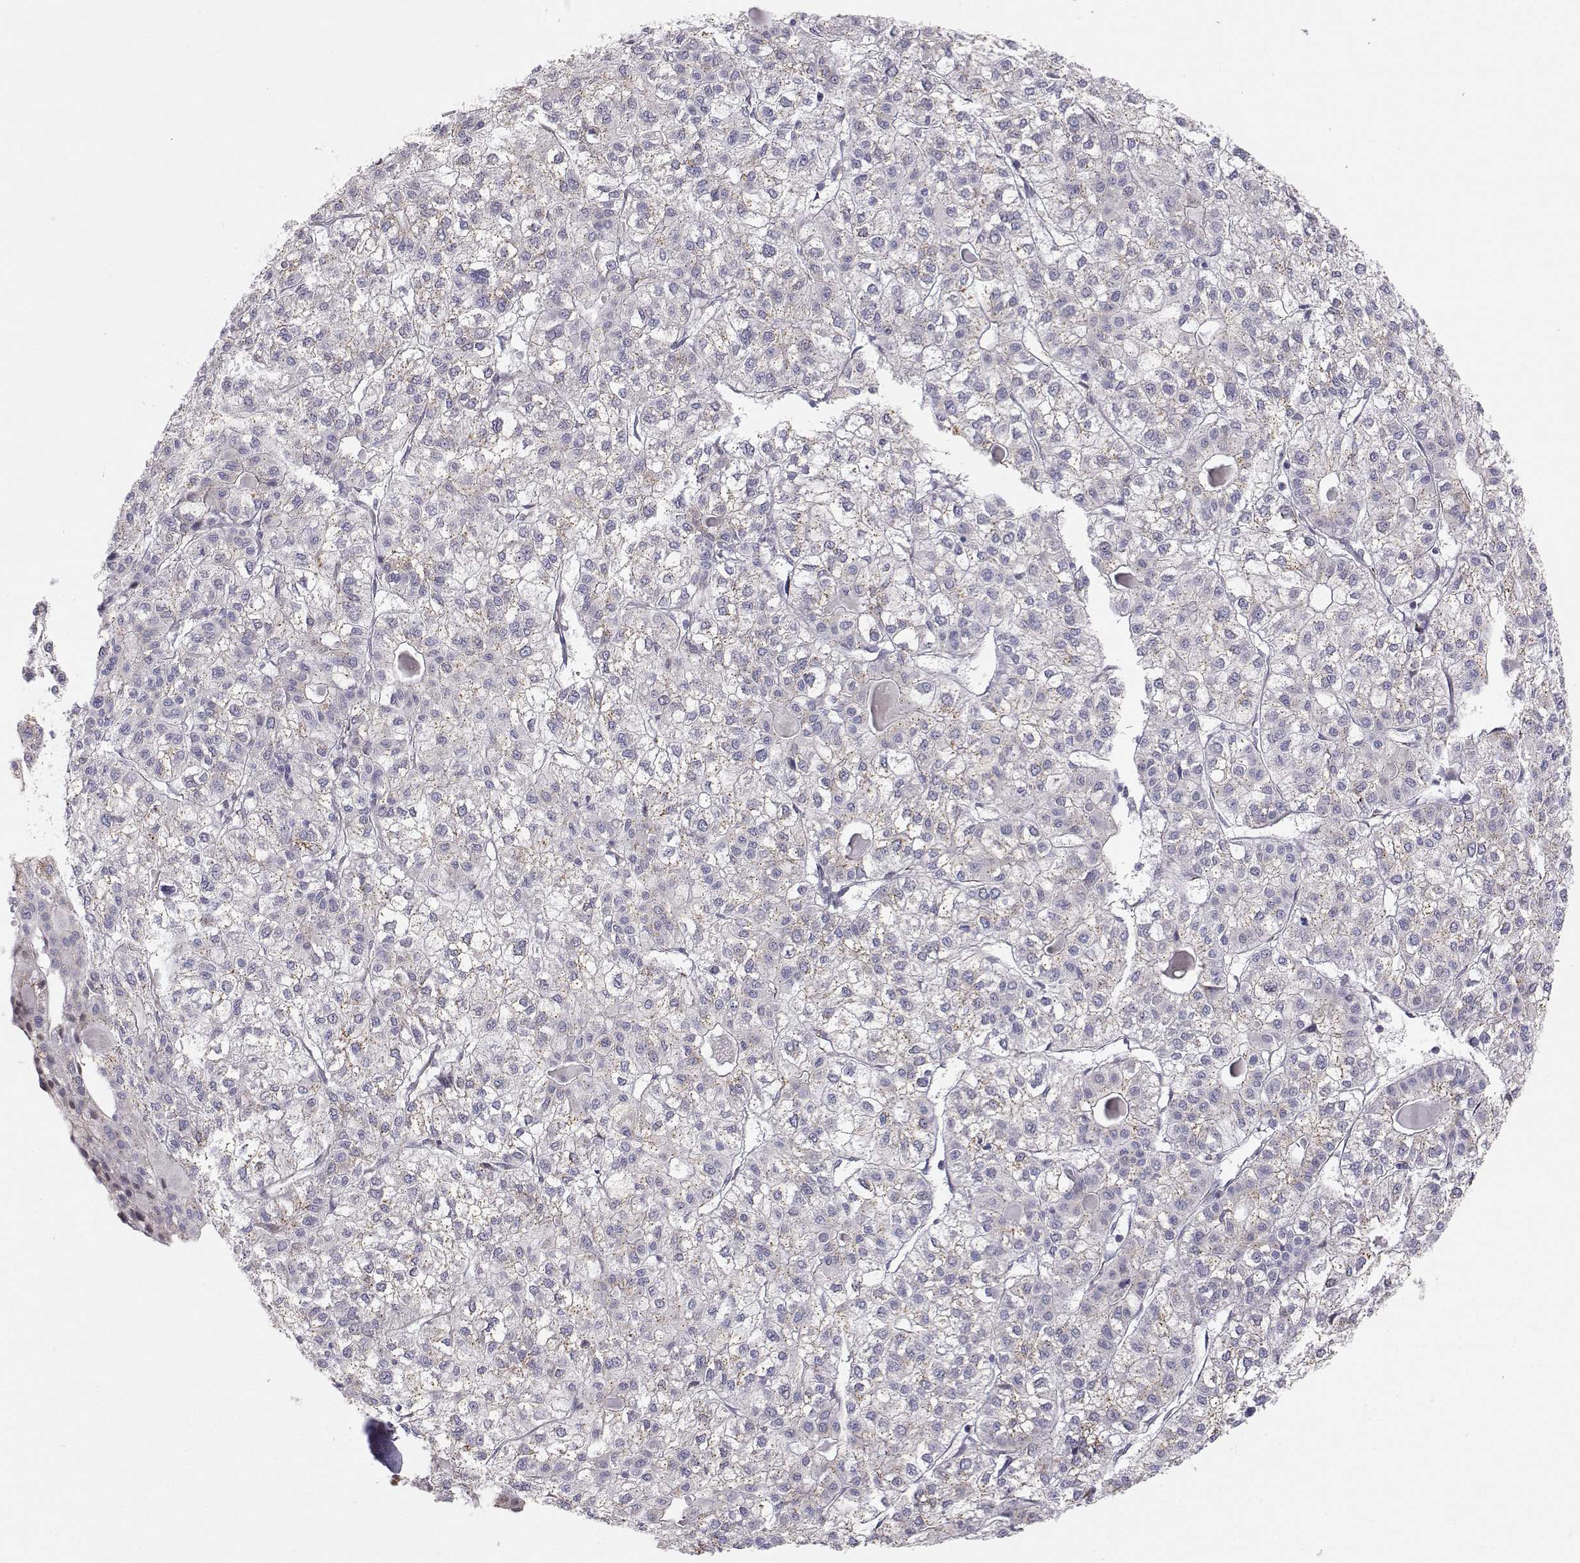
{"staining": {"intensity": "weak", "quantity": "25%-75%", "location": "cytoplasmic/membranous"}, "tissue": "liver cancer", "cell_type": "Tumor cells", "image_type": "cancer", "snomed": [{"axis": "morphology", "description": "Carcinoma, Hepatocellular, NOS"}, {"axis": "topography", "description": "Liver"}], "caption": "Approximately 25%-75% of tumor cells in human hepatocellular carcinoma (liver) reveal weak cytoplasmic/membranous protein staining as visualized by brown immunohistochemical staining.", "gene": "STARD13", "patient": {"sex": "female", "age": 43}}